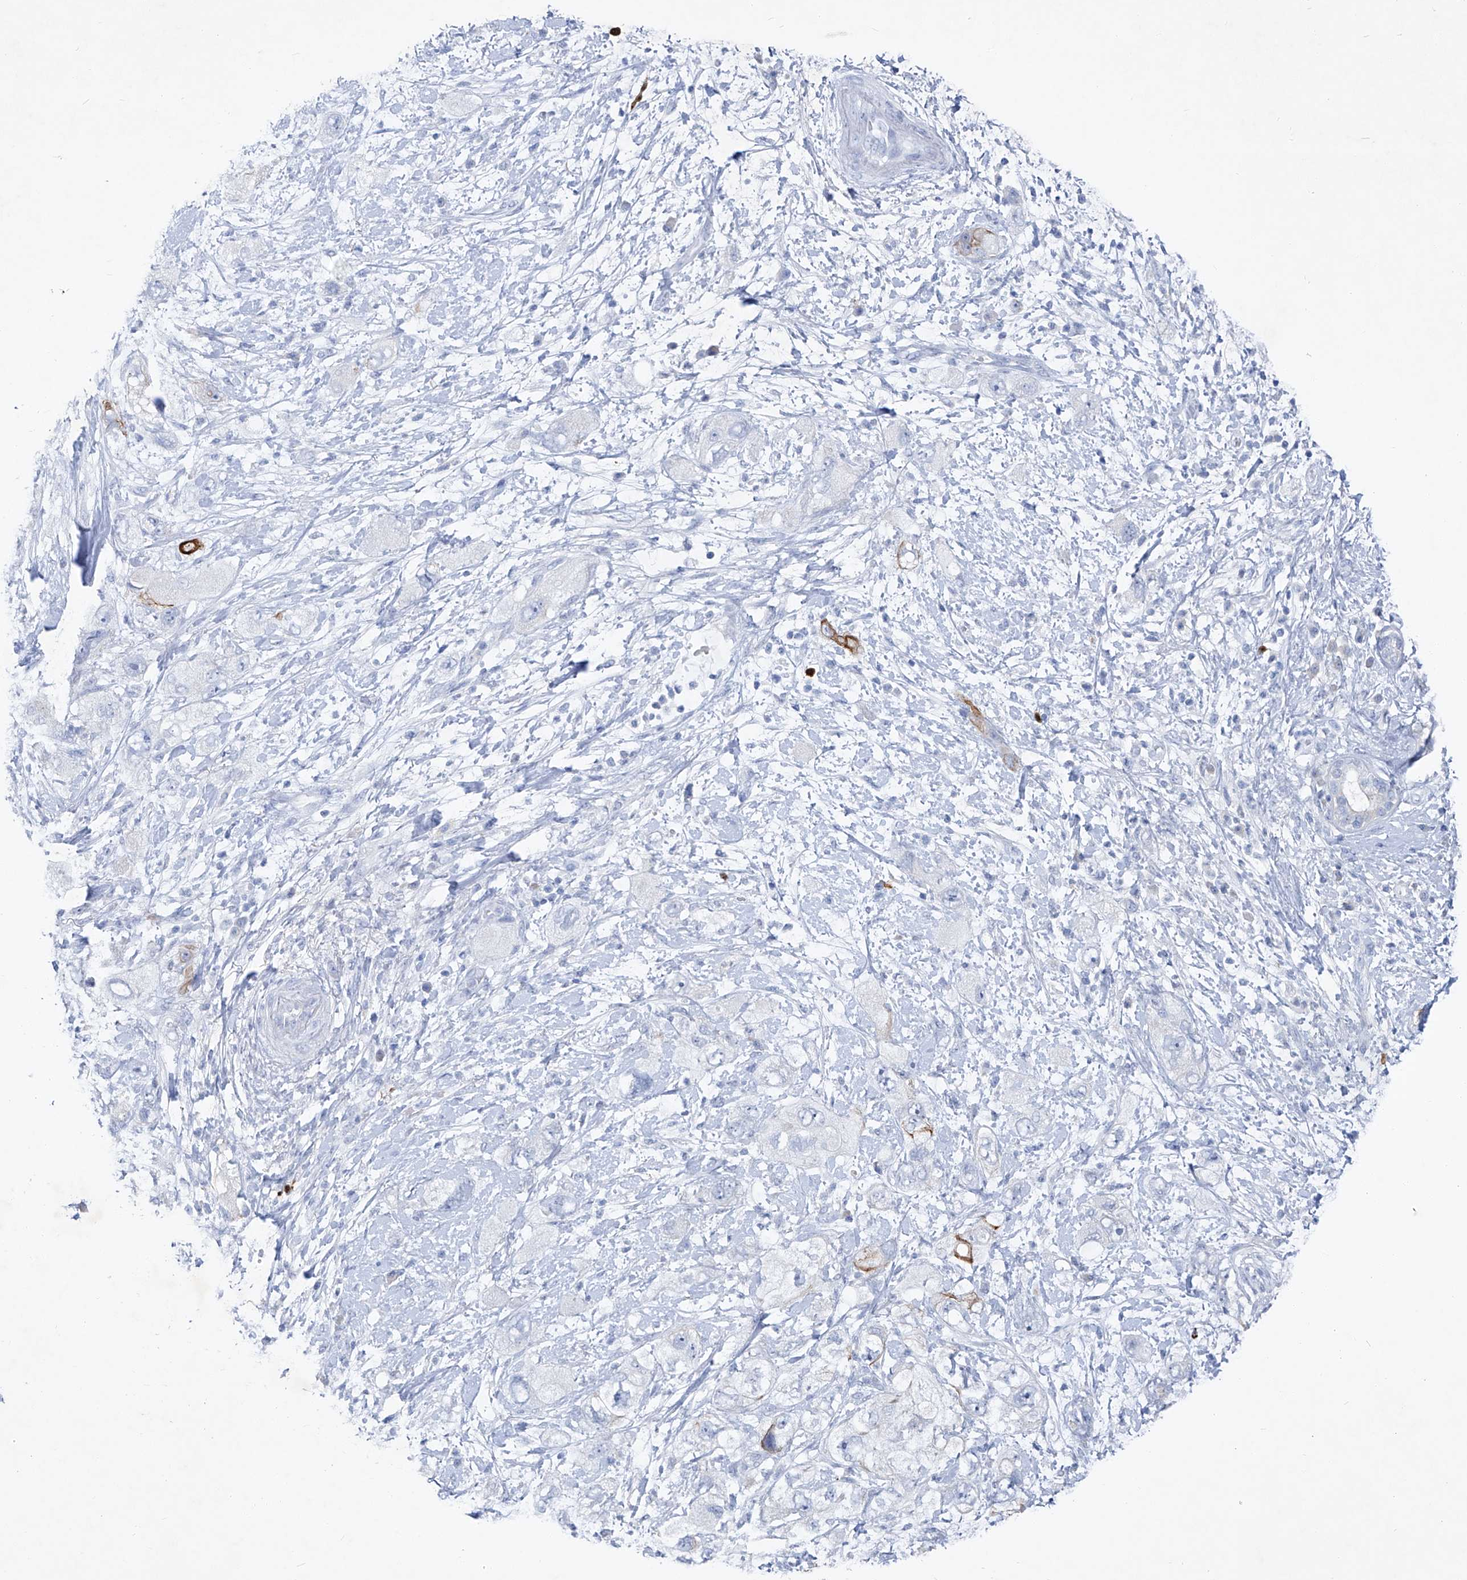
{"staining": {"intensity": "negative", "quantity": "none", "location": "none"}, "tissue": "pancreatic cancer", "cell_type": "Tumor cells", "image_type": "cancer", "snomed": [{"axis": "morphology", "description": "Adenocarcinoma, NOS"}, {"axis": "topography", "description": "Pancreas"}], "caption": "Tumor cells show no significant protein expression in pancreatic cancer (adenocarcinoma). (DAB (3,3'-diaminobenzidine) immunohistochemistry visualized using brightfield microscopy, high magnification).", "gene": "FRS3", "patient": {"sex": "female", "age": 73}}